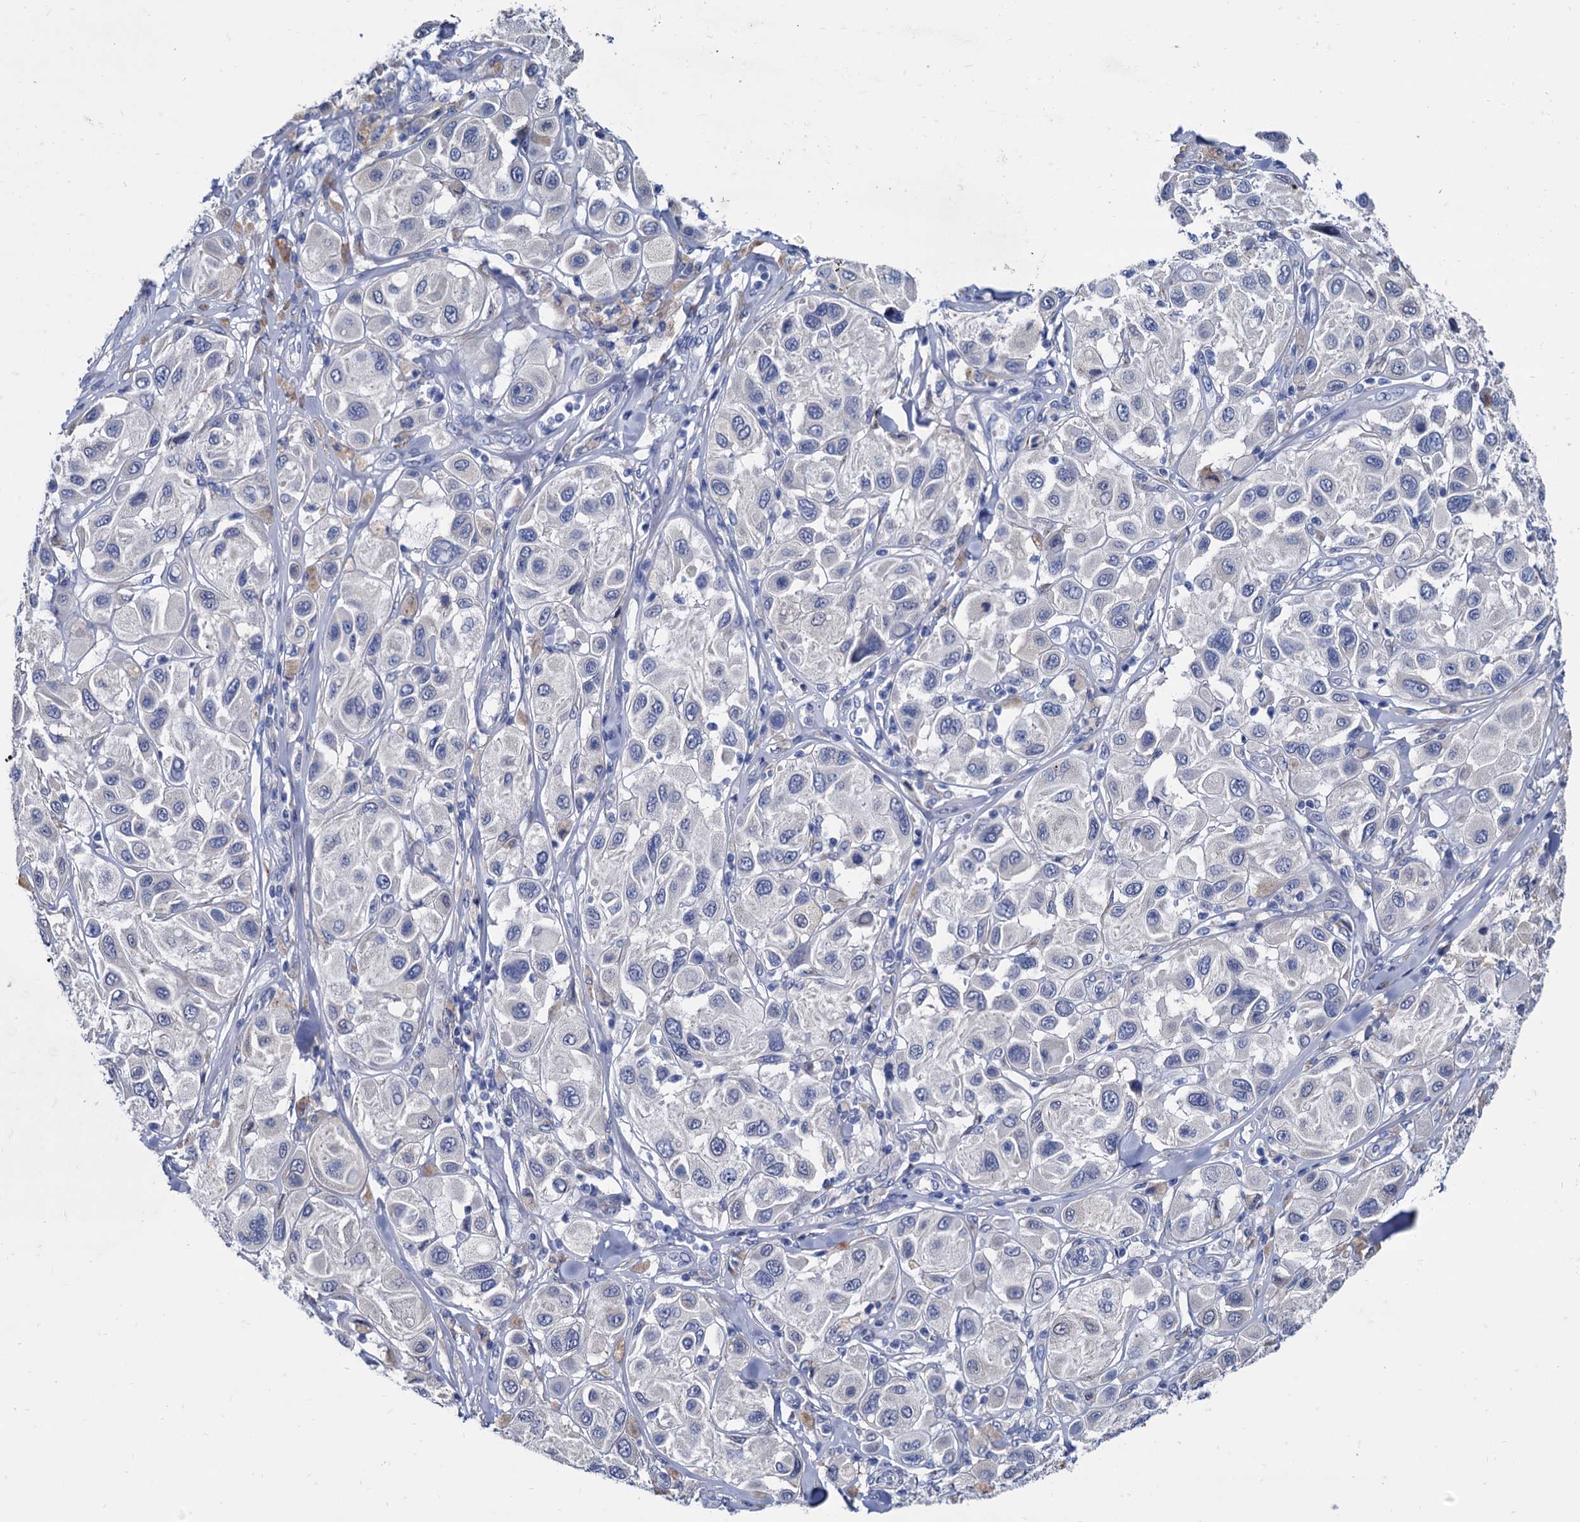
{"staining": {"intensity": "negative", "quantity": "none", "location": "none"}, "tissue": "melanoma", "cell_type": "Tumor cells", "image_type": "cancer", "snomed": [{"axis": "morphology", "description": "Malignant melanoma, Metastatic site"}, {"axis": "topography", "description": "Skin"}], "caption": "The IHC histopathology image has no significant staining in tumor cells of malignant melanoma (metastatic site) tissue. (Brightfield microscopy of DAB immunohistochemistry at high magnification).", "gene": "FOXR2", "patient": {"sex": "male", "age": 41}}